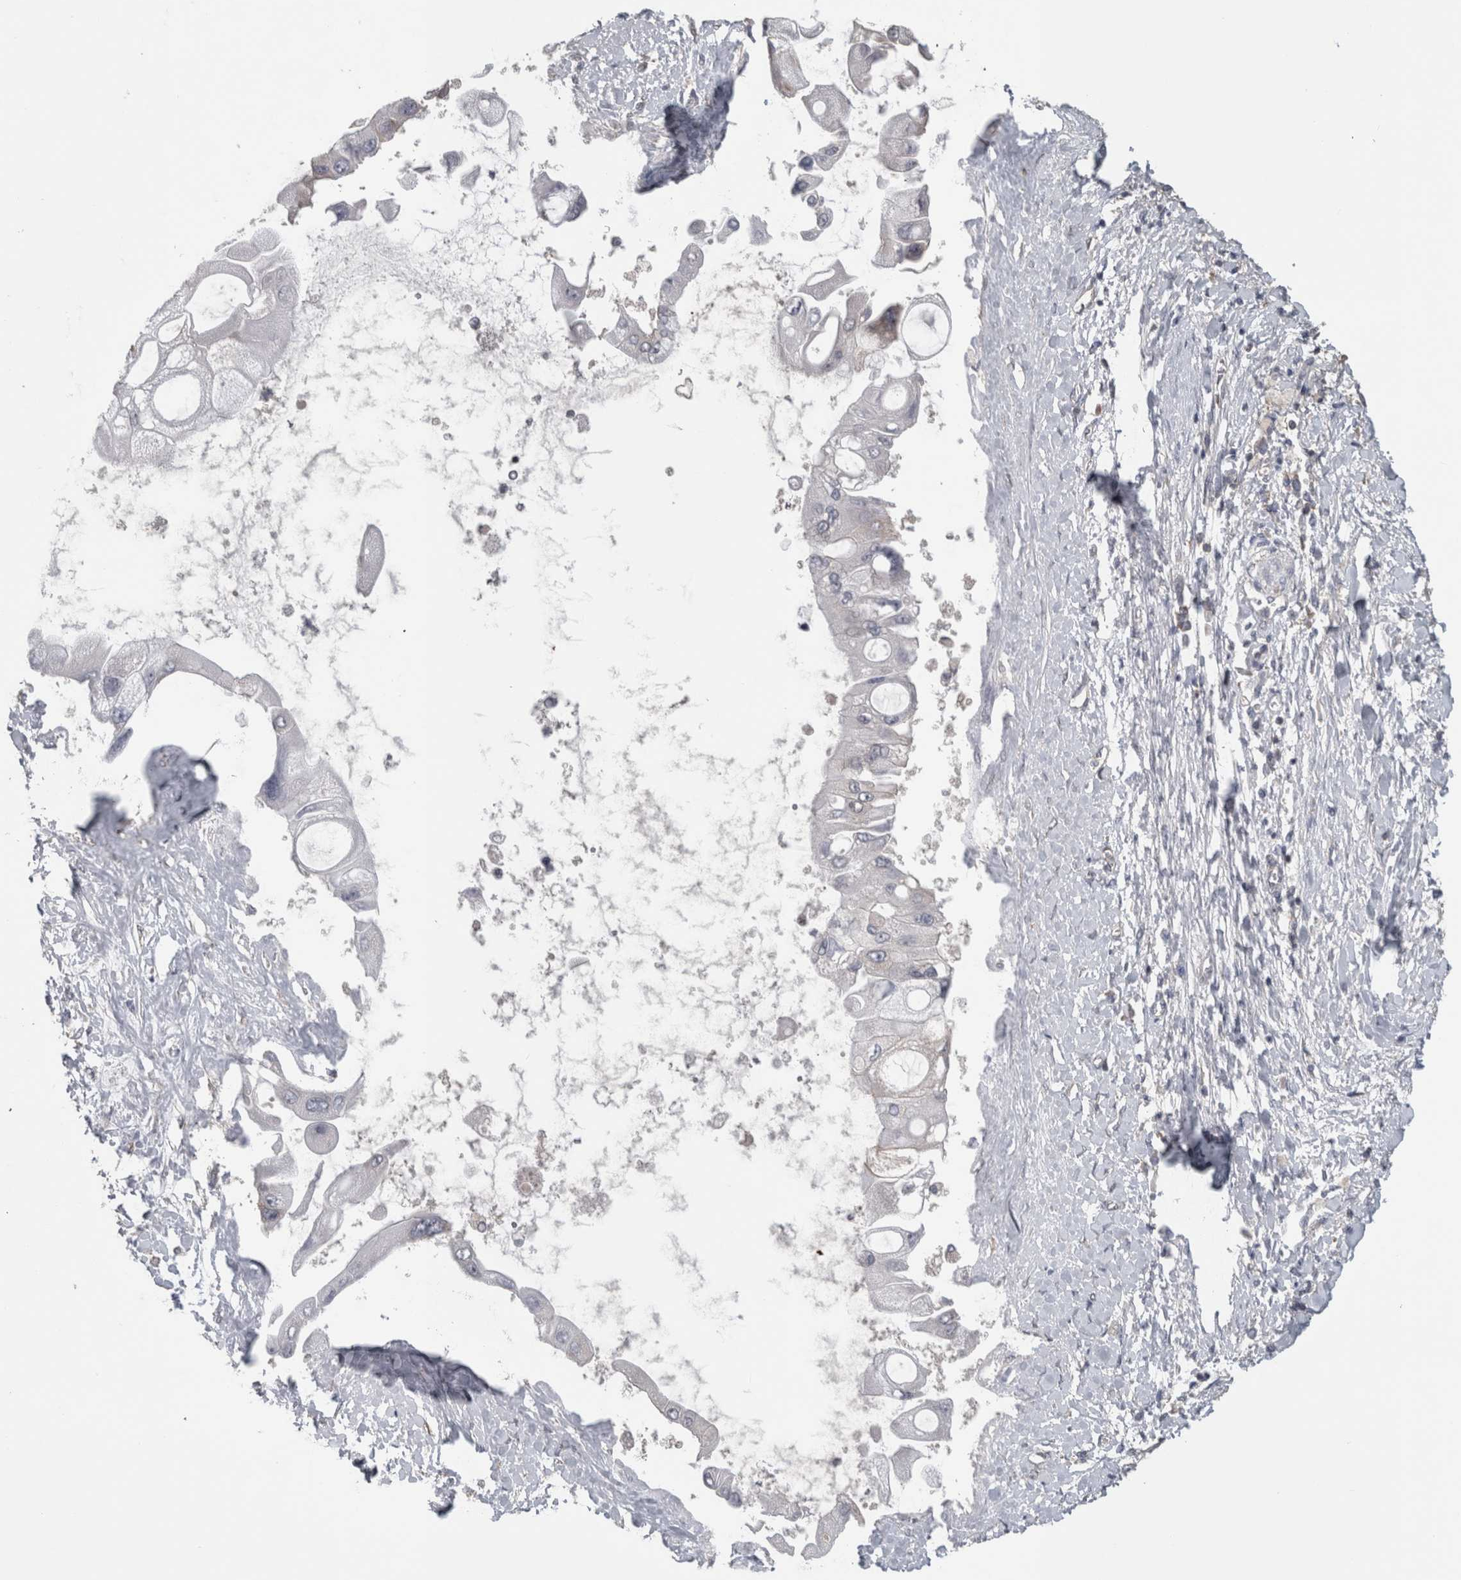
{"staining": {"intensity": "negative", "quantity": "none", "location": "none"}, "tissue": "liver cancer", "cell_type": "Tumor cells", "image_type": "cancer", "snomed": [{"axis": "morphology", "description": "Cholangiocarcinoma"}, {"axis": "topography", "description": "Liver"}], "caption": "There is no significant staining in tumor cells of liver cancer. (Stains: DAB immunohistochemistry with hematoxylin counter stain, Microscopy: brightfield microscopy at high magnification).", "gene": "ATXN2", "patient": {"sex": "male", "age": 50}}